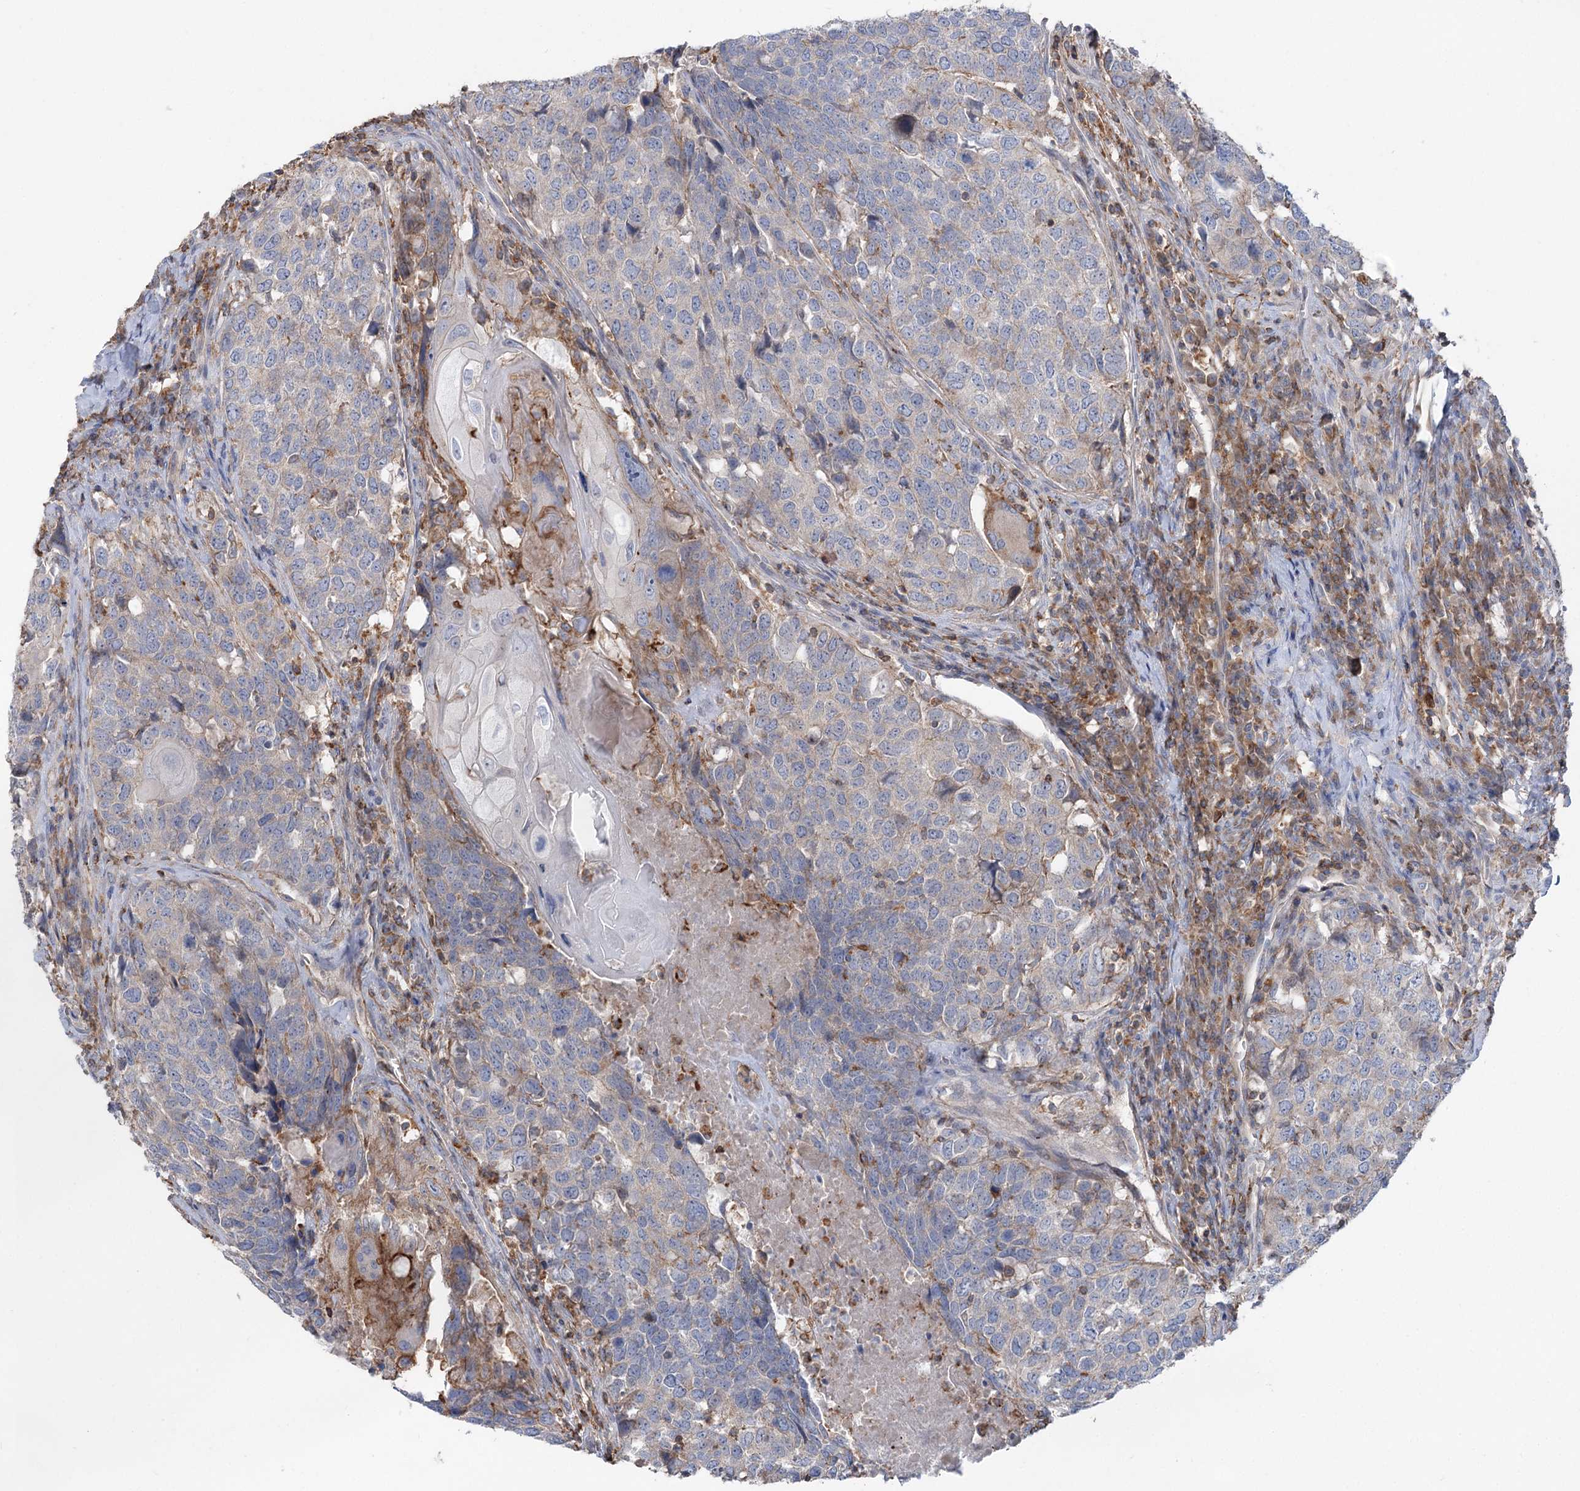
{"staining": {"intensity": "weak", "quantity": "<25%", "location": "cytoplasmic/membranous"}, "tissue": "head and neck cancer", "cell_type": "Tumor cells", "image_type": "cancer", "snomed": [{"axis": "morphology", "description": "Squamous cell carcinoma, NOS"}, {"axis": "topography", "description": "Head-Neck"}], "caption": "Immunohistochemical staining of head and neck cancer (squamous cell carcinoma) exhibits no significant staining in tumor cells. Nuclei are stained in blue.", "gene": "LARP1B", "patient": {"sex": "male", "age": 66}}